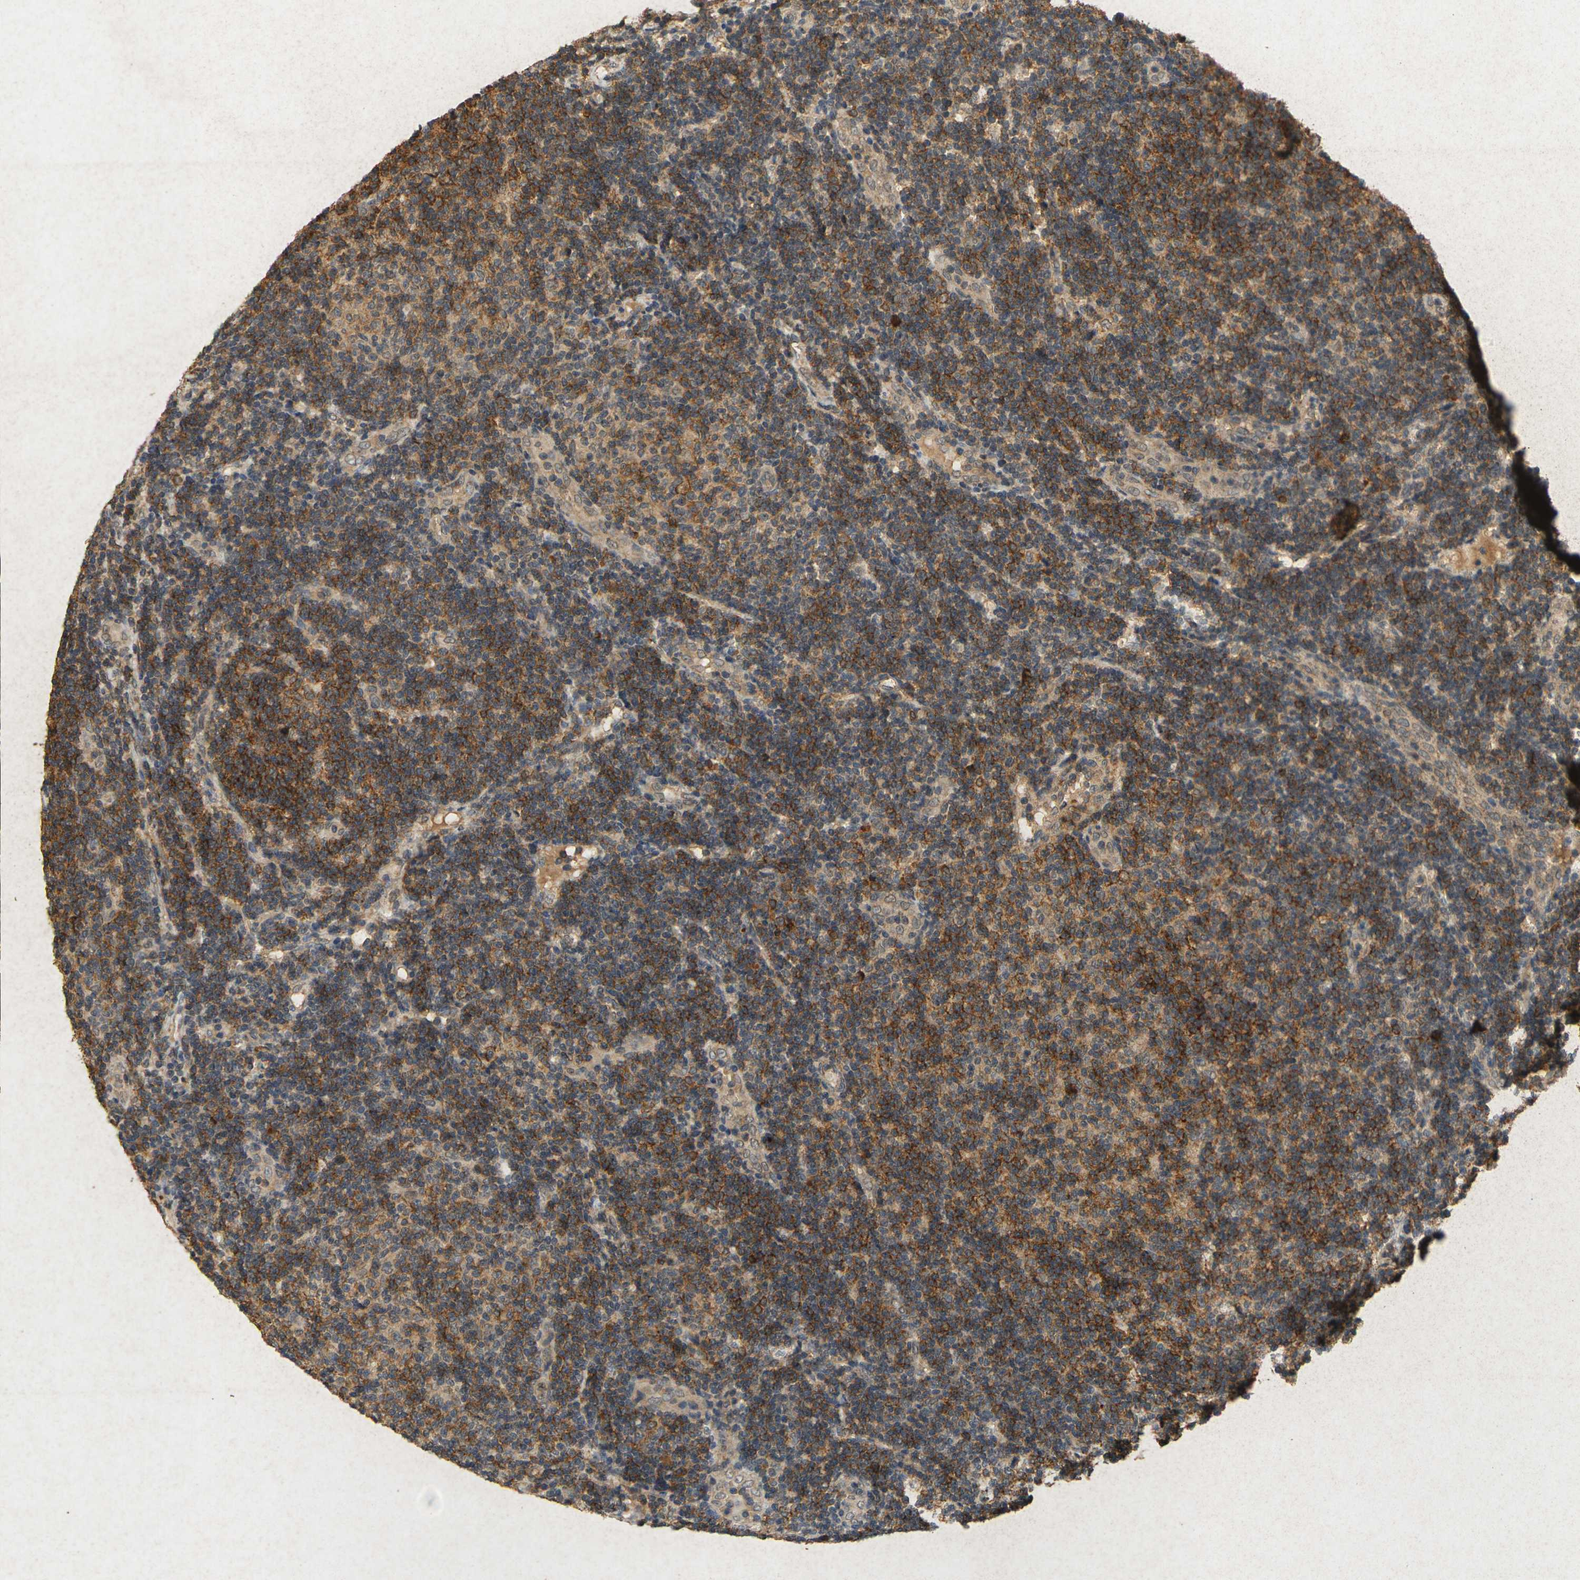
{"staining": {"intensity": "strong", "quantity": ">75%", "location": "cytoplasmic/membranous"}, "tissue": "lymphoma", "cell_type": "Tumor cells", "image_type": "cancer", "snomed": [{"axis": "morphology", "description": "Malignant lymphoma, non-Hodgkin's type, Low grade"}, {"axis": "topography", "description": "Lymph node"}], "caption": "Tumor cells reveal high levels of strong cytoplasmic/membranous positivity in about >75% of cells in lymphoma. (IHC, brightfield microscopy, high magnification).", "gene": "ERN1", "patient": {"sex": "male", "age": 83}}